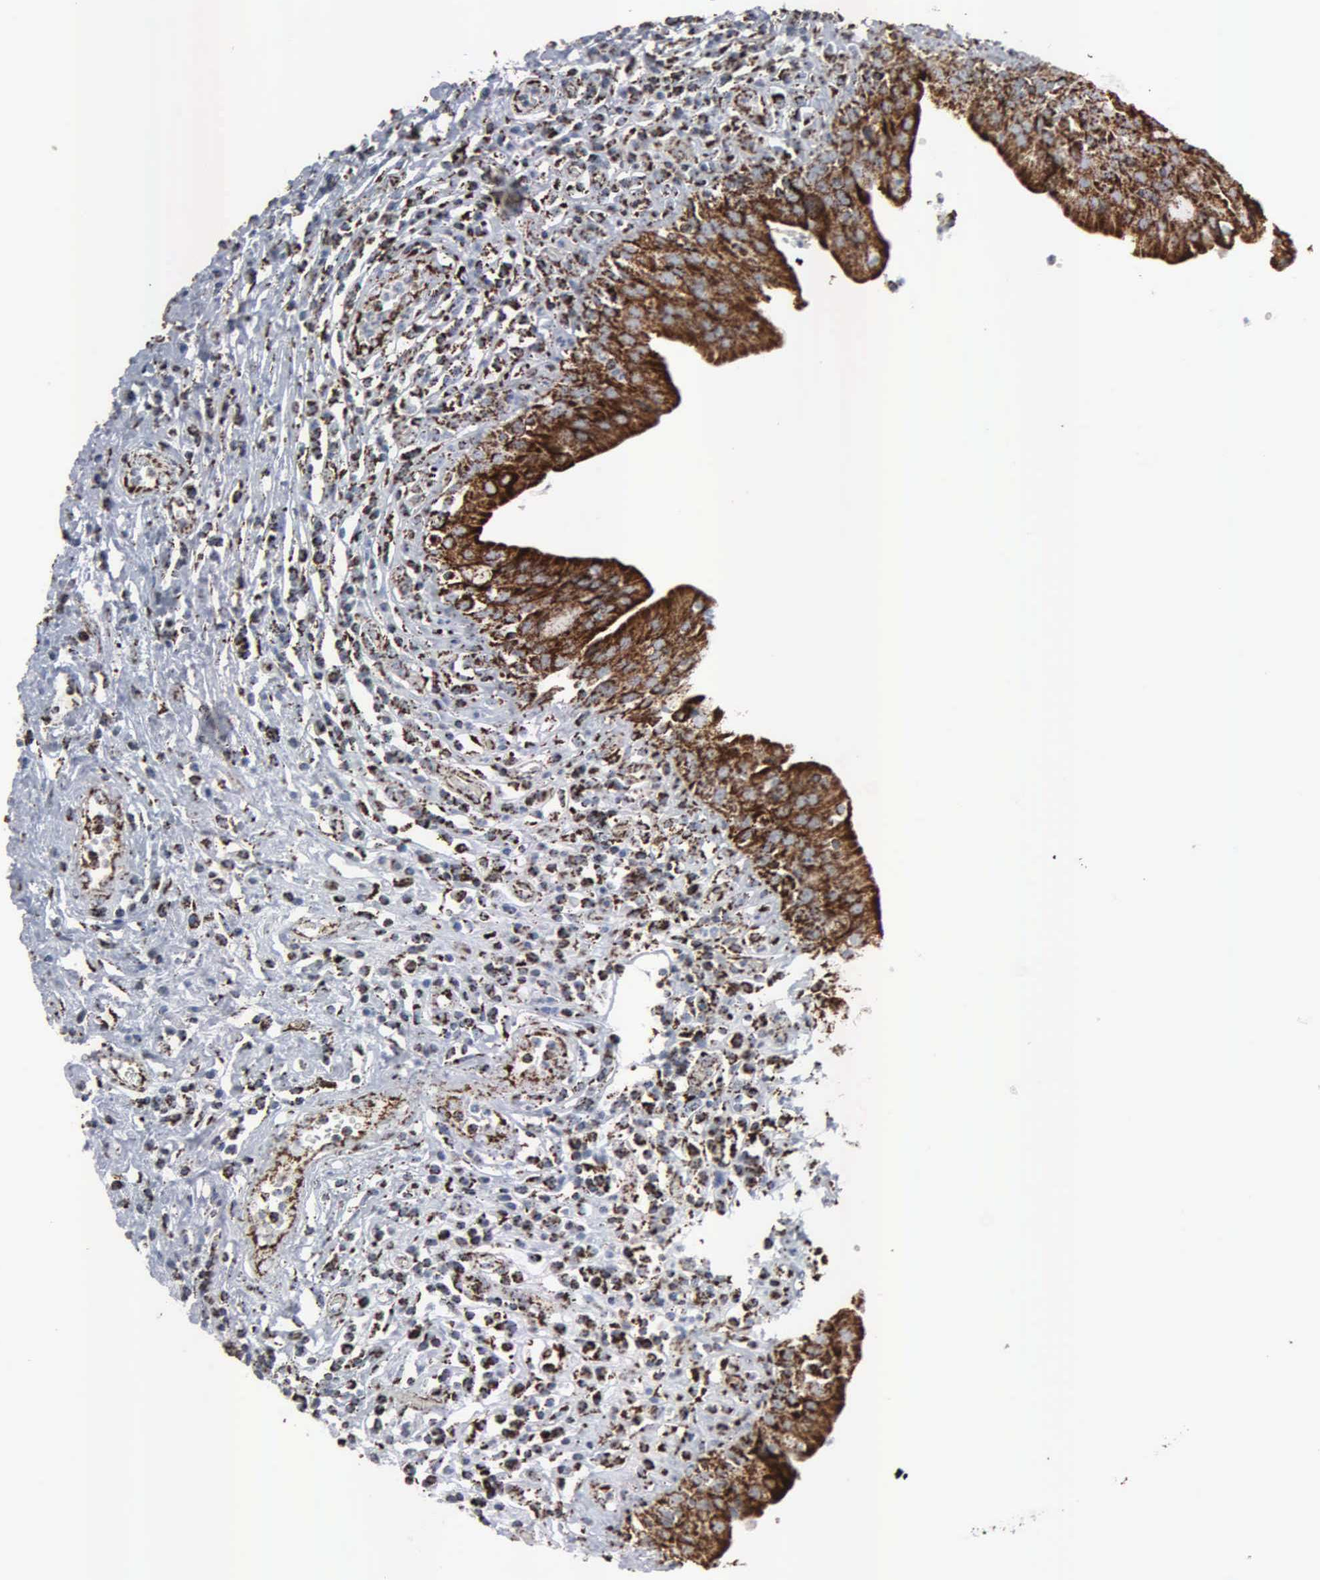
{"staining": {"intensity": "strong", "quantity": ">75%", "location": "cytoplasmic/membranous"}, "tissue": "urinary bladder", "cell_type": "Urothelial cells", "image_type": "normal", "snomed": [{"axis": "morphology", "description": "Normal tissue, NOS"}, {"axis": "topography", "description": "Urinary bladder"}], "caption": "Immunohistochemistry micrograph of normal urinary bladder: human urinary bladder stained using immunohistochemistry exhibits high levels of strong protein expression localized specifically in the cytoplasmic/membranous of urothelial cells, appearing as a cytoplasmic/membranous brown color.", "gene": "HSPA9", "patient": {"sex": "female", "age": 85}}